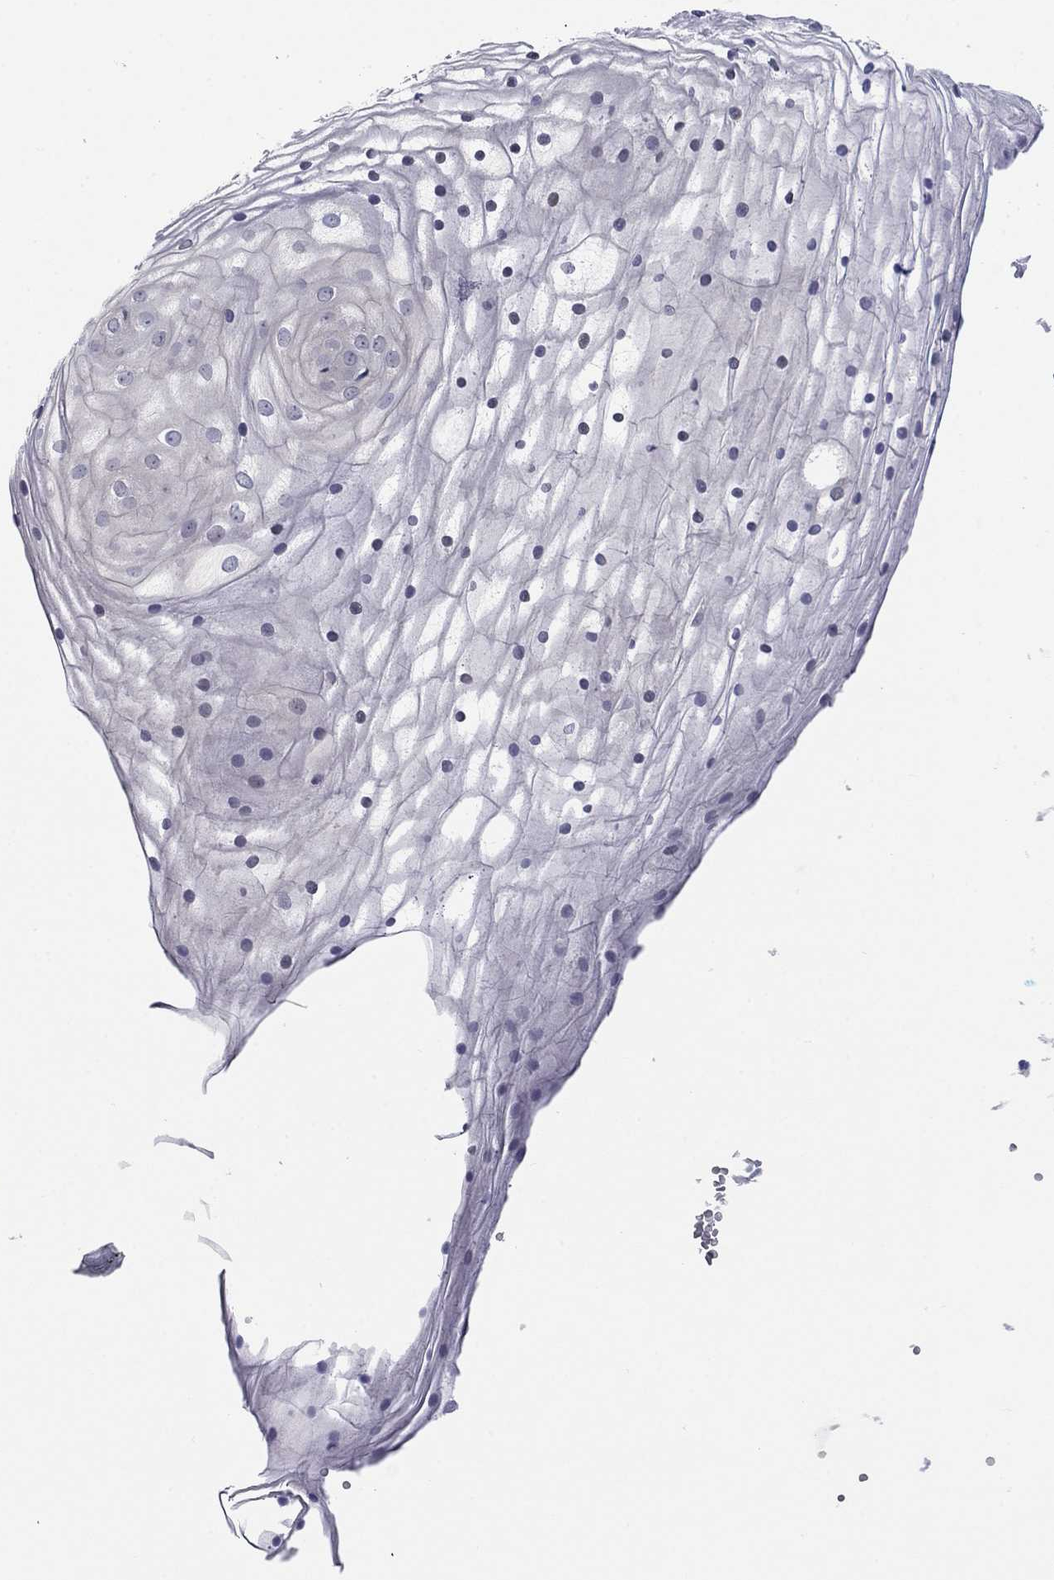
{"staining": {"intensity": "negative", "quantity": "none", "location": "none"}, "tissue": "vagina", "cell_type": "Squamous epithelial cells", "image_type": "normal", "snomed": [{"axis": "morphology", "description": "Normal tissue, NOS"}, {"axis": "topography", "description": "Vagina"}], "caption": "Histopathology image shows no protein positivity in squamous epithelial cells of benign vagina. The staining is performed using DAB (3,3'-diaminobenzidine) brown chromogen with nuclei counter-stained in using hematoxylin.", "gene": "TIGD4", "patient": {"sex": "female", "age": 34}}